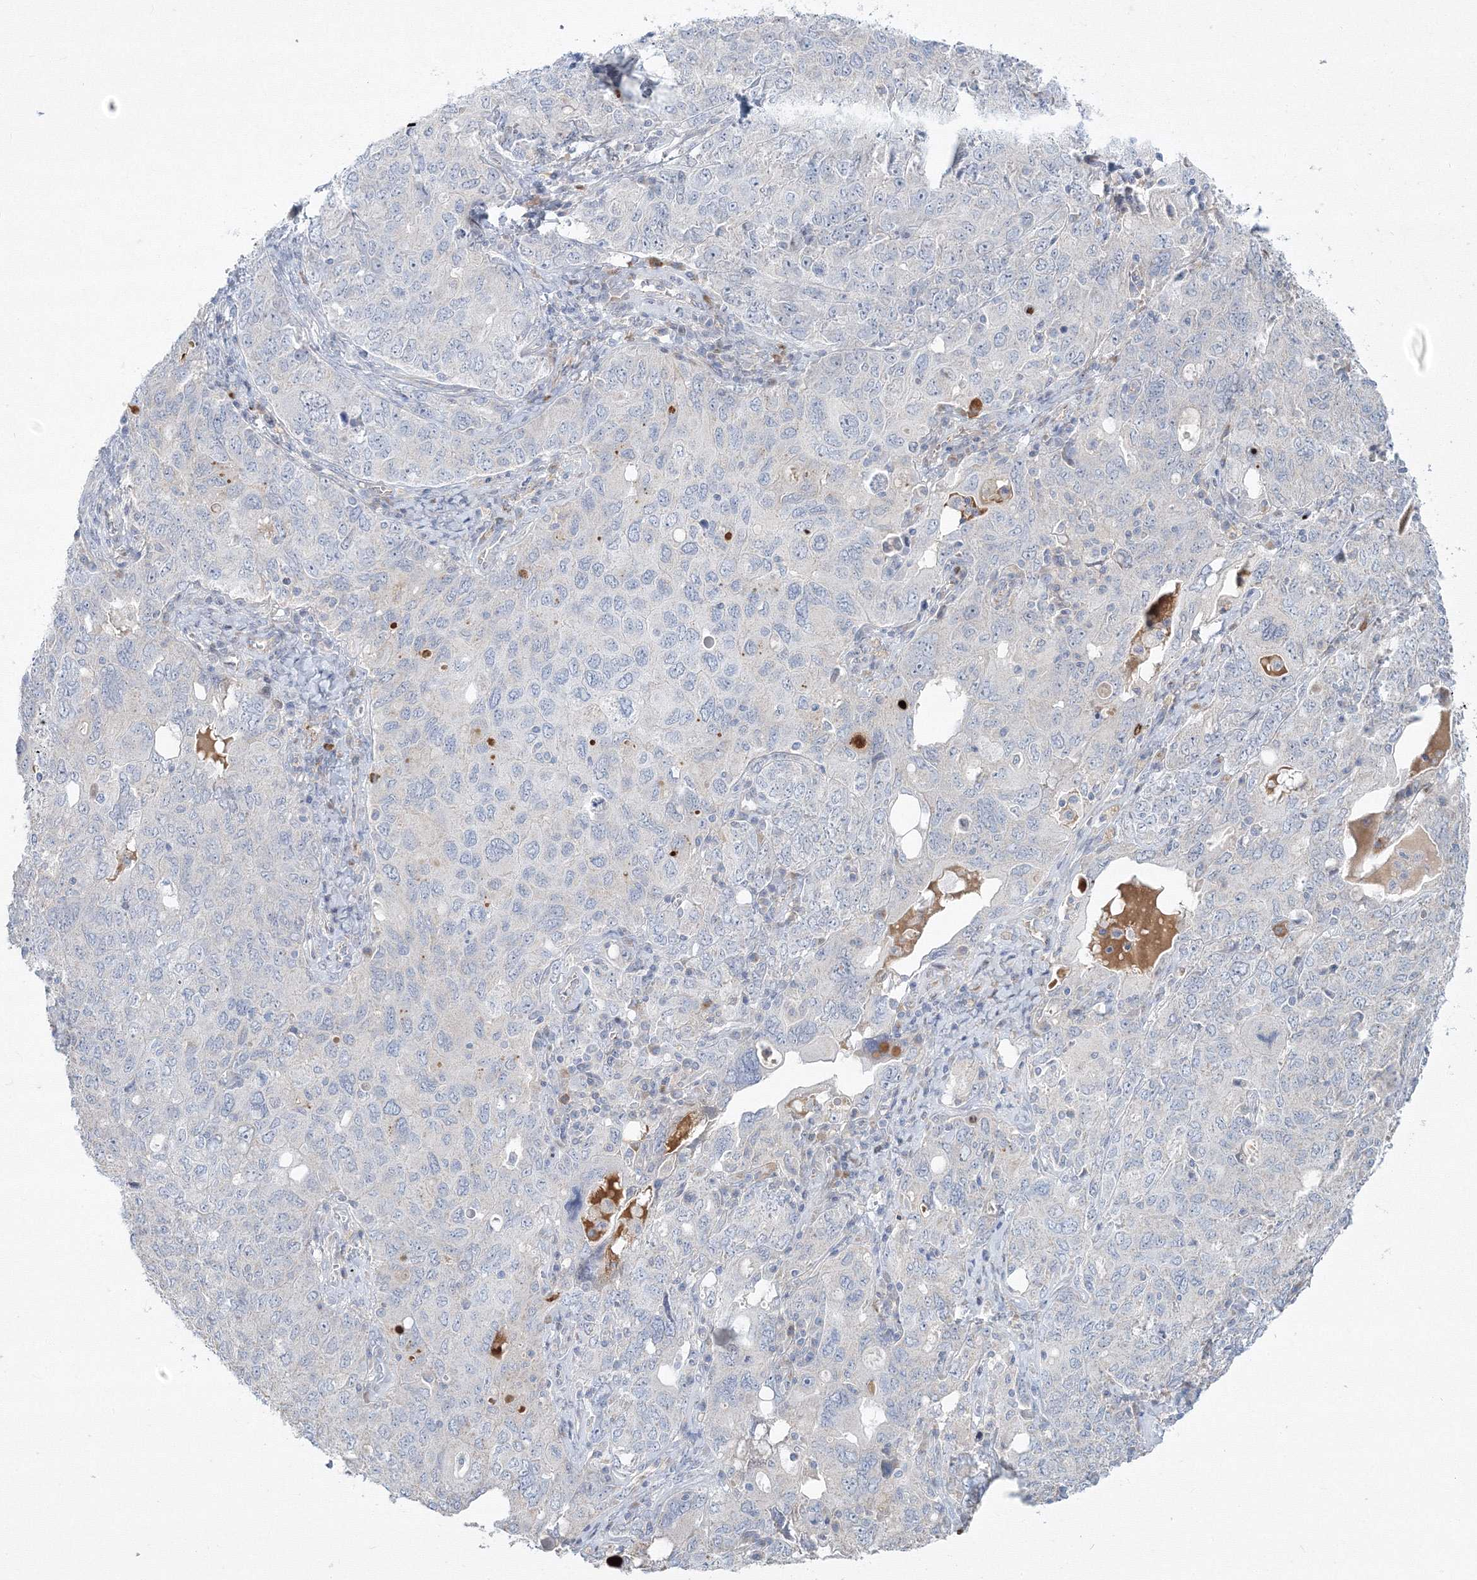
{"staining": {"intensity": "negative", "quantity": "none", "location": "none"}, "tissue": "ovarian cancer", "cell_type": "Tumor cells", "image_type": "cancer", "snomed": [{"axis": "morphology", "description": "Carcinoma, endometroid"}, {"axis": "topography", "description": "Ovary"}], "caption": "Tumor cells are negative for protein expression in human ovarian endometroid carcinoma. (DAB IHC with hematoxylin counter stain).", "gene": "WDR49", "patient": {"sex": "female", "age": 62}}